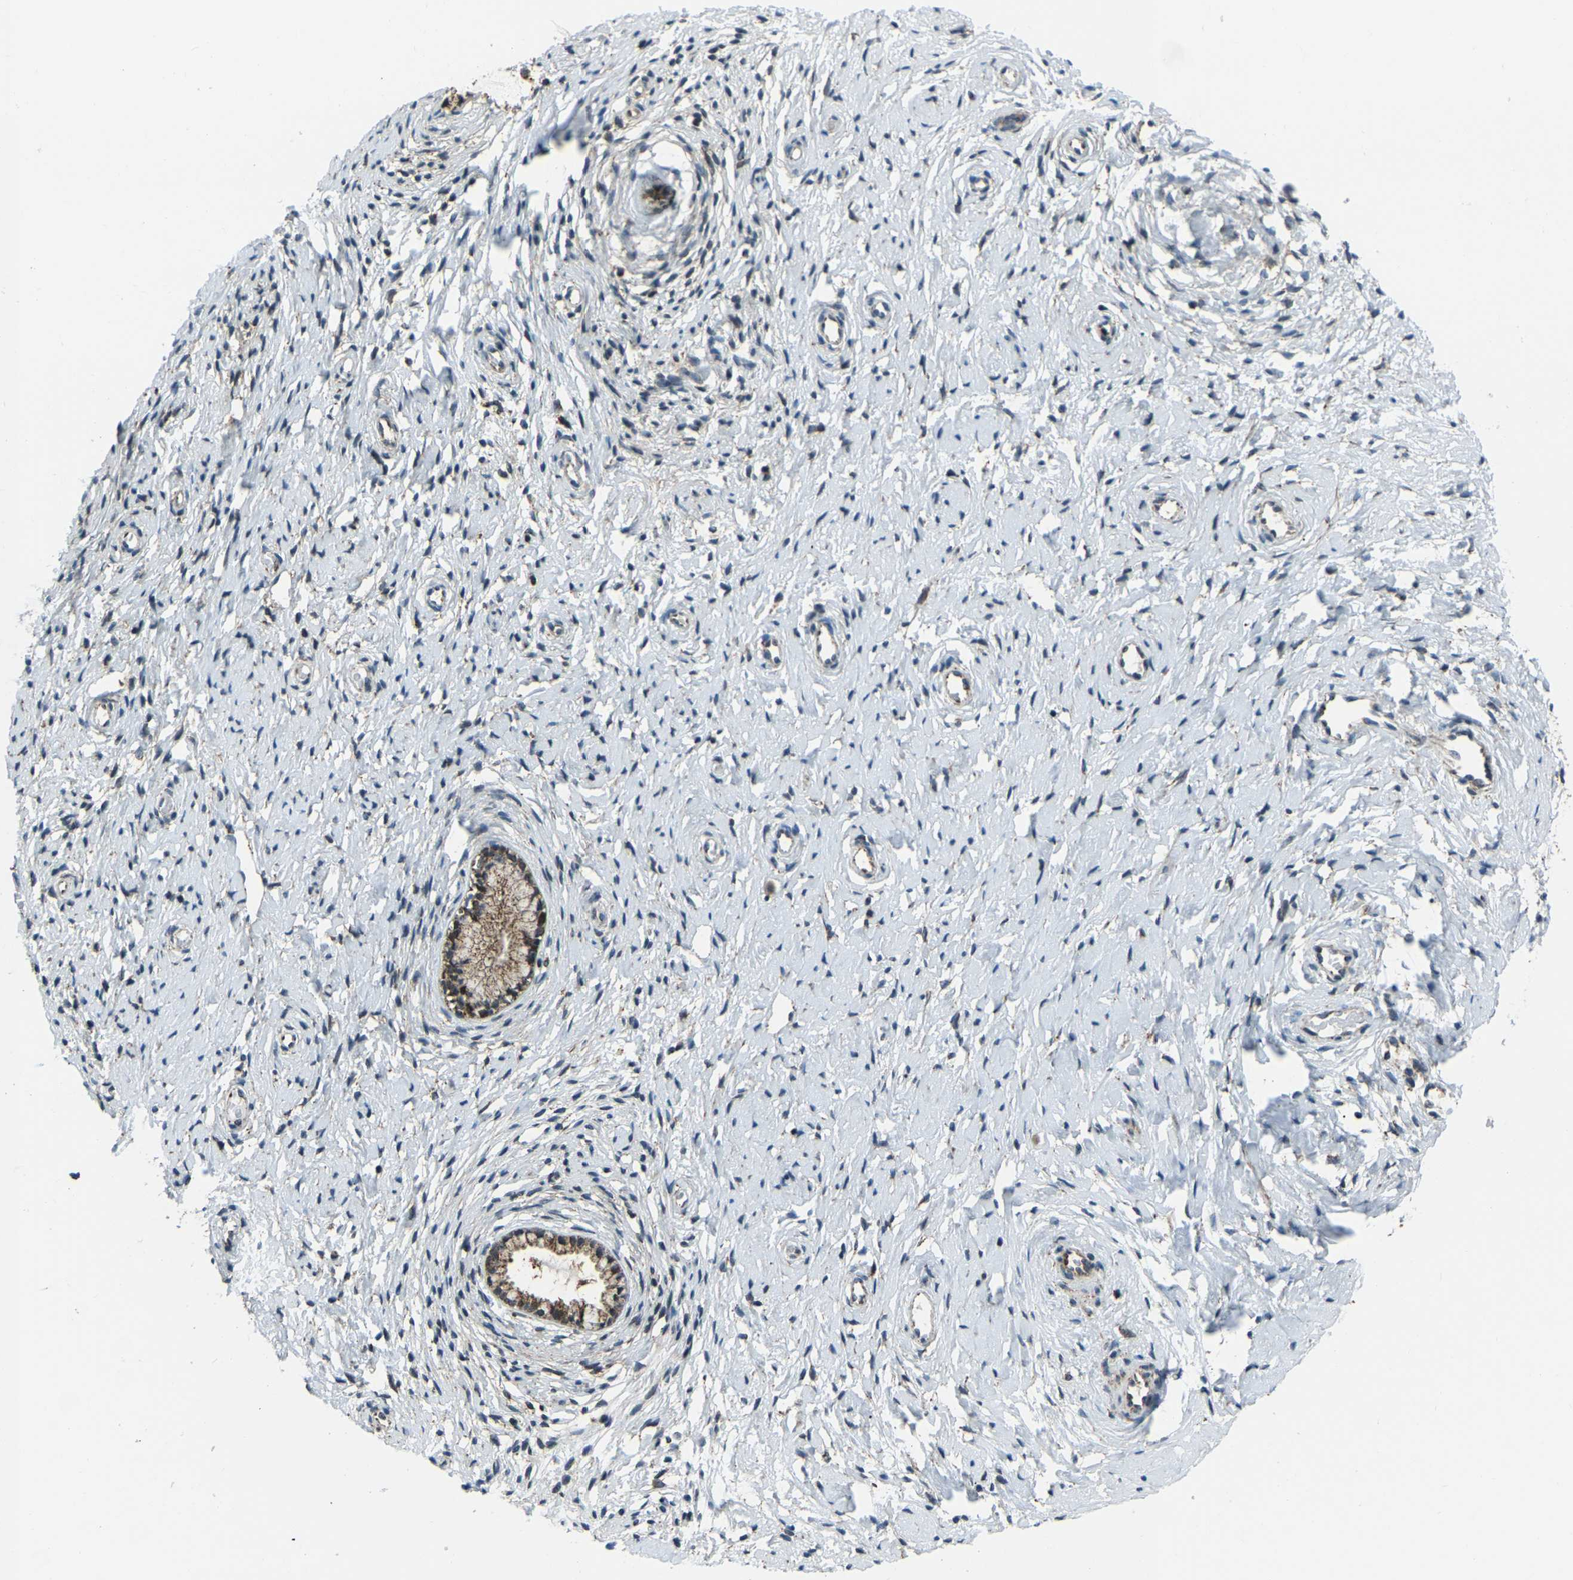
{"staining": {"intensity": "moderate", "quantity": ">75%", "location": "cytoplasmic/membranous"}, "tissue": "cervix", "cell_type": "Glandular cells", "image_type": "normal", "snomed": [{"axis": "morphology", "description": "Normal tissue, NOS"}, {"axis": "topography", "description": "Cervix"}], "caption": "Protein staining by IHC displays moderate cytoplasmic/membranous positivity in approximately >75% of glandular cells in normal cervix.", "gene": "RBM33", "patient": {"sex": "female", "age": 72}}